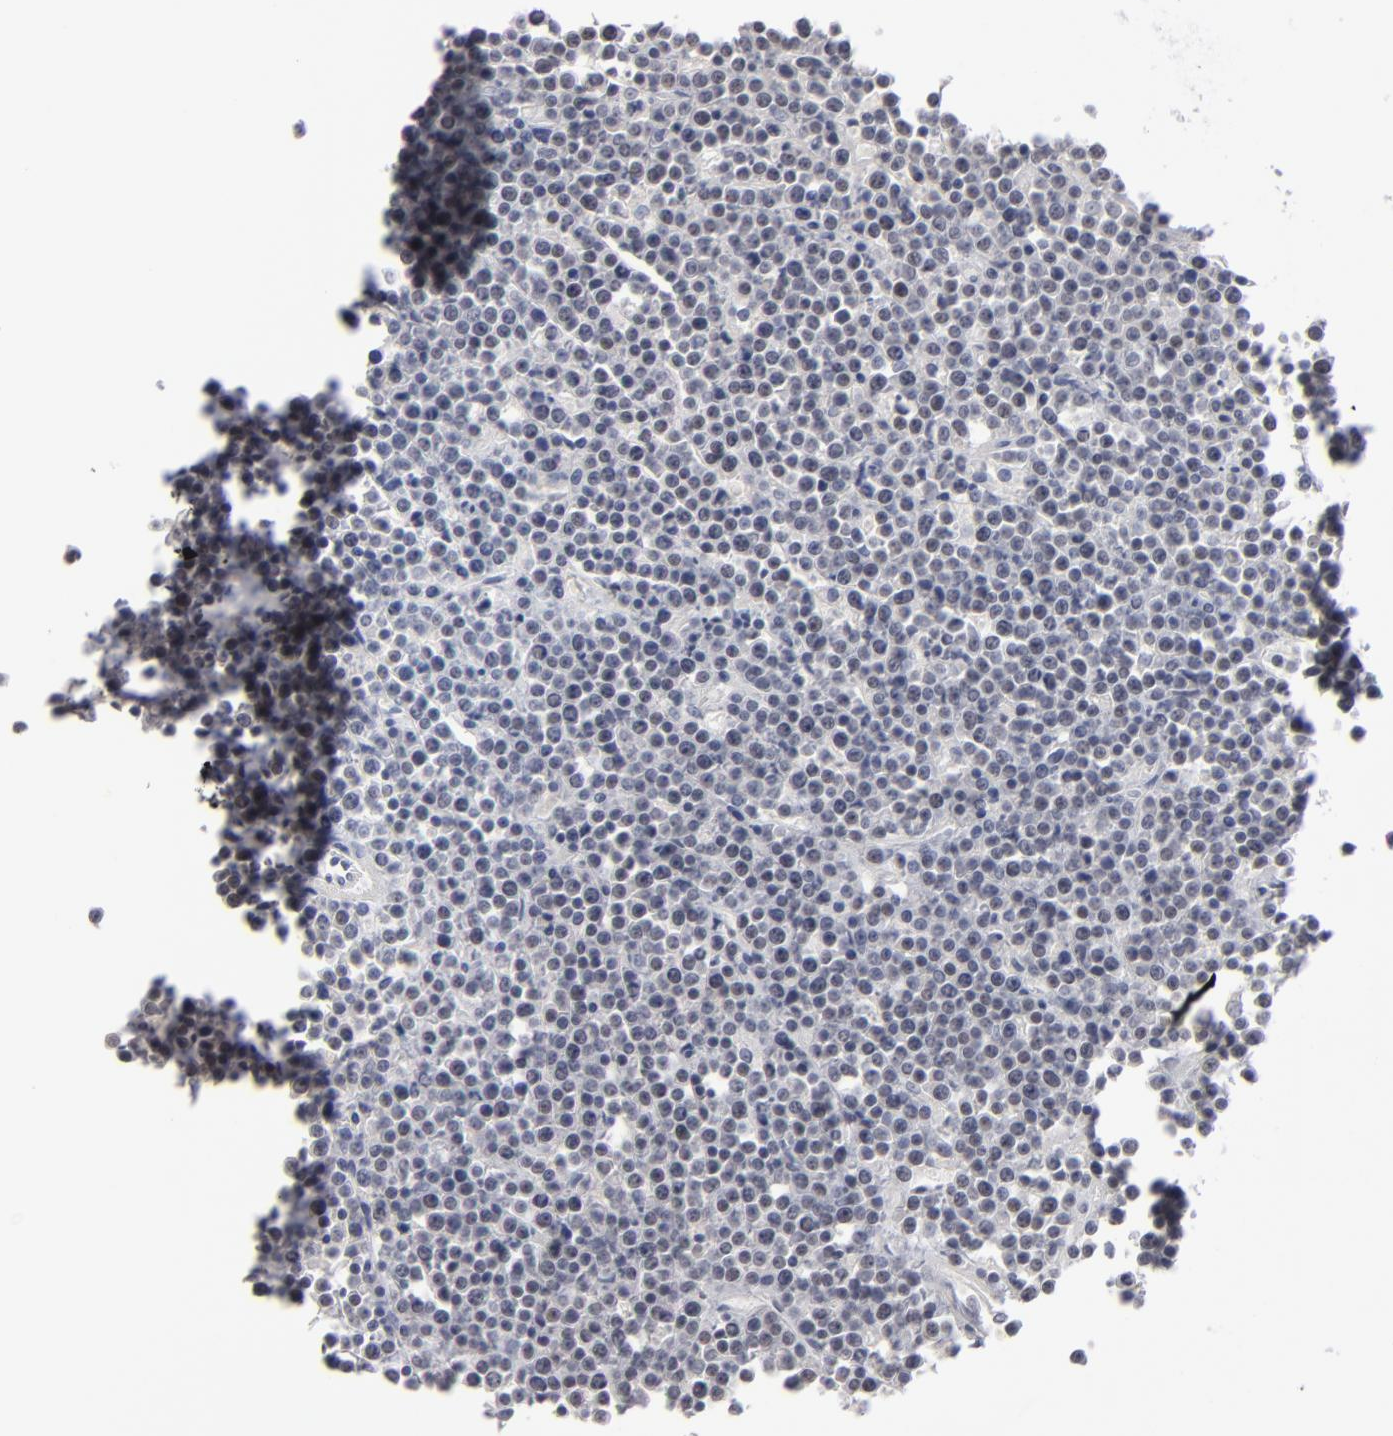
{"staining": {"intensity": "negative", "quantity": "none", "location": "none"}, "tissue": "lymphoma", "cell_type": "Tumor cells", "image_type": "cancer", "snomed": [{"axis": "morphology", "description": "Malignant lymphoma, non-Hodgkin's type, High grade"}, {"axis": "topography", "description": "Ovary"}], "caption": "An image of human high-grade malignant lymphoma, non-Hodgkin's type is negative for staining in tumor cells. (Brightfield microscopy of DAB (3,3'-diaminobenzidine) IHC at high magnification).", "gene": "KIAA1210", "patient": {"sex": "female", "age": 56}}